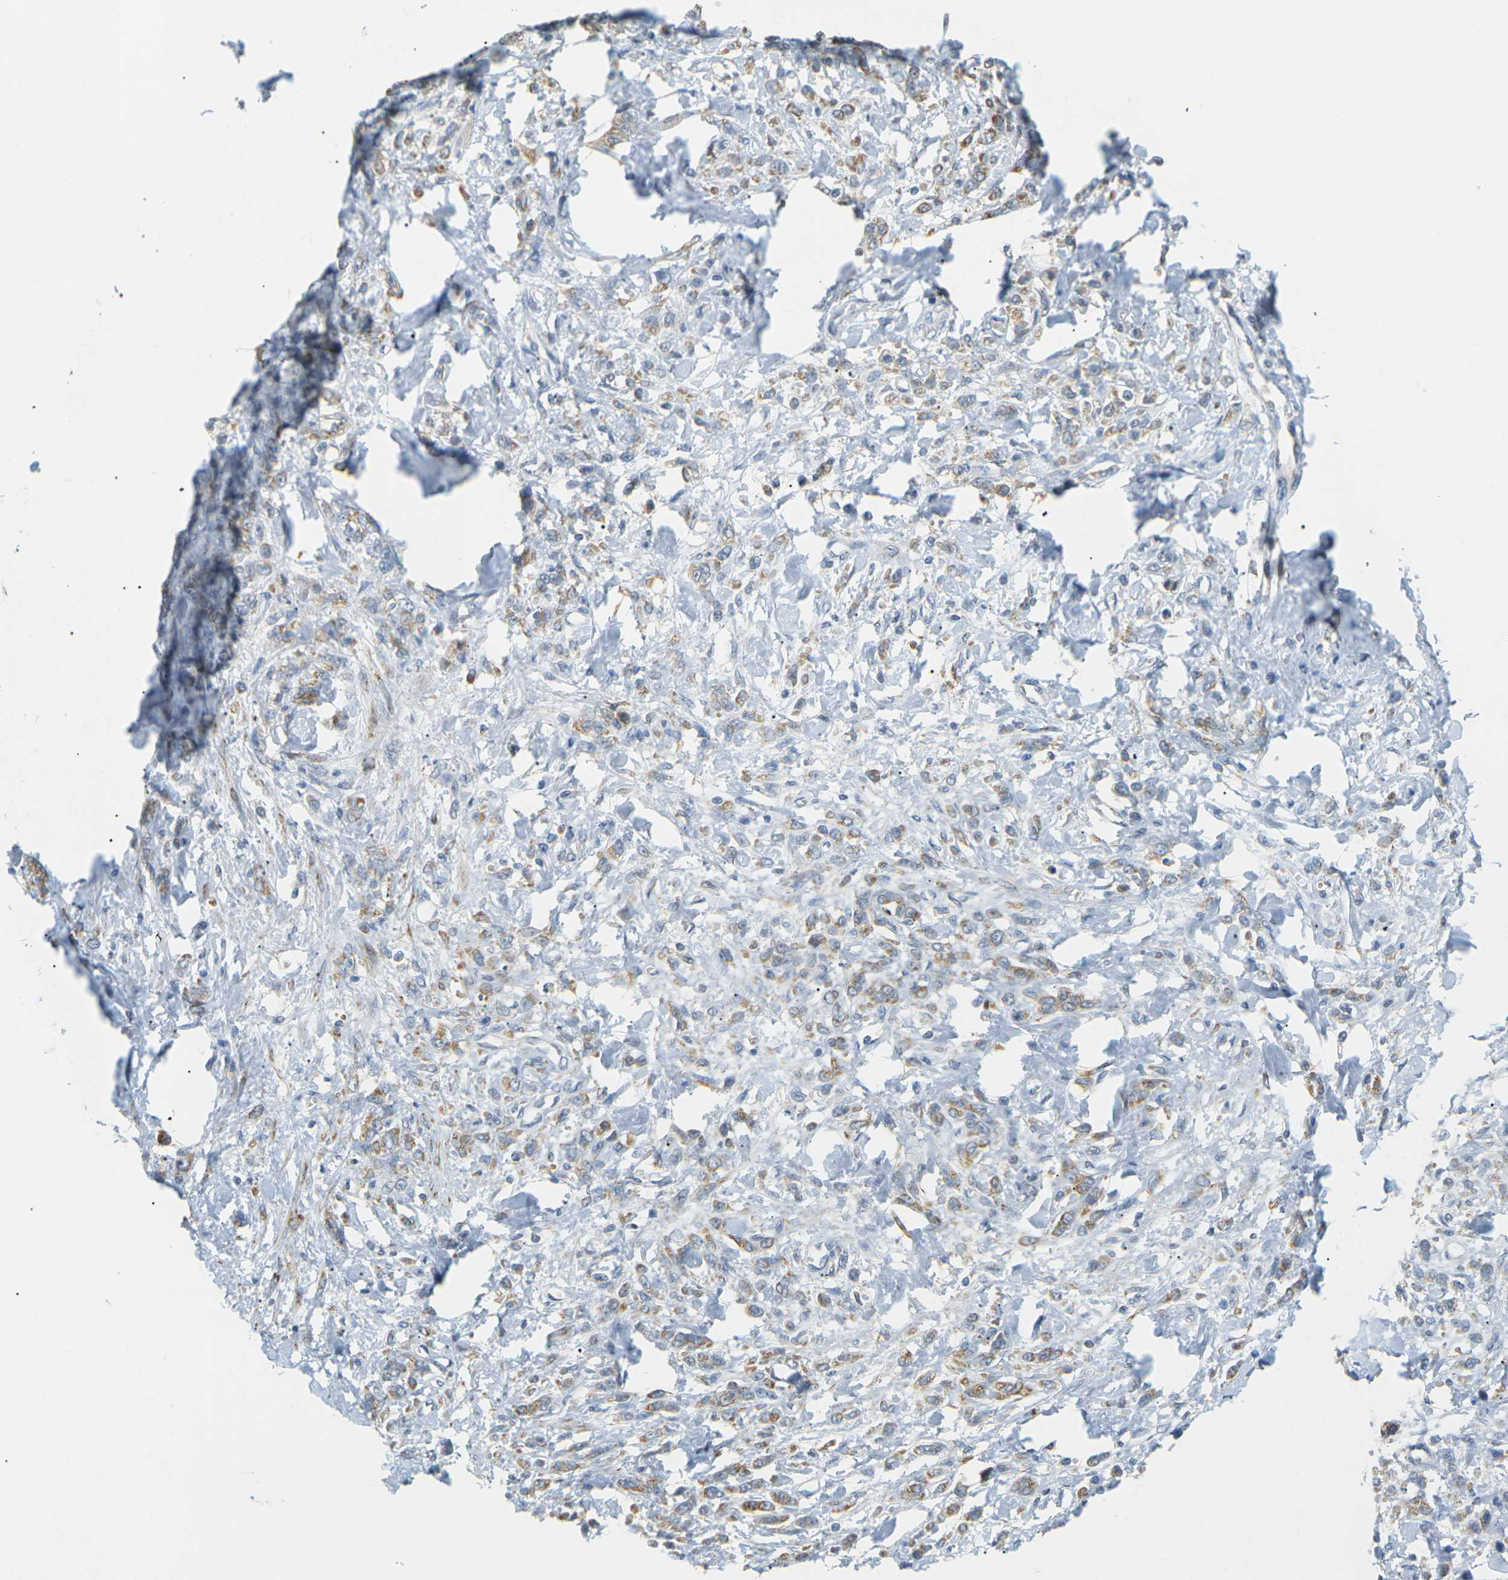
{"staining": {"intensity": "moderate", "quantity": ">75%", "location": "cytoplasmic/membranous"}, "tissue": "stomach cancer", "cell_type": "Tumor cells", "image_type": "cancer", "snomed": [{"axis": "morphology", "description": "Normal tissue, NOS"}, {"axis": "morphology", "description": "Adenocarcinoma, NOS"}, {"axis": "topography", "description": "Stomach"}], "caption": "Adenocarcinoma (stomach) was stained to show a protein in brown. There is medium levels of moderate cytoplasmic/membranous staining in about >75% of tumor cells. (IHC, brightfield microscopy, high magnification).", "gene": "CD300E", "patient": {"sex": "male", "age": 82}}